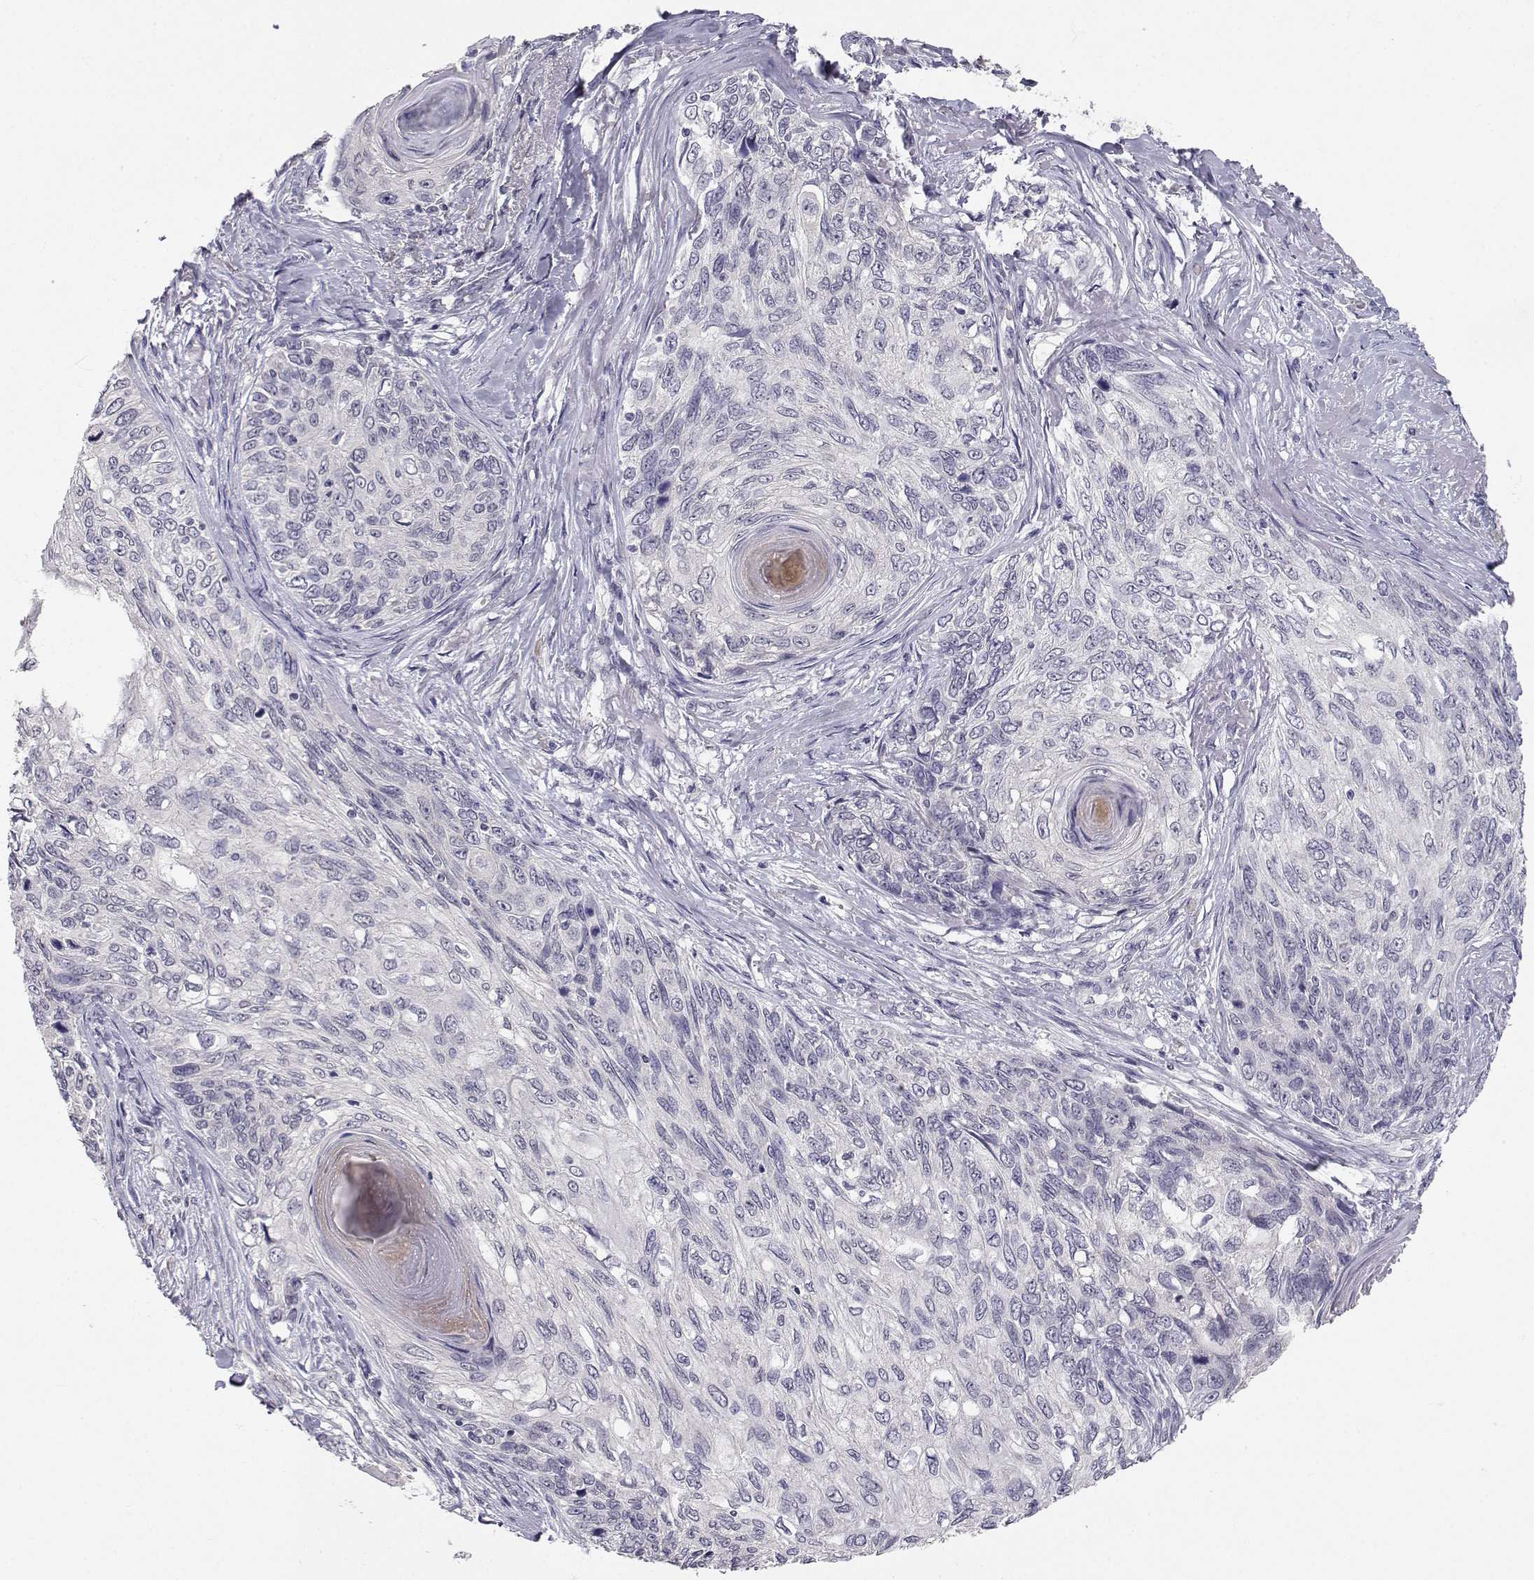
{"staining": {"intensity": "negative", "quantity": "none", "location": "none"}, "tissue": "skin cancer", "cell_type": "Tumor cells", "image_type": "cancer", "snomed": [{"axis": "morphology", "description": "Squamous cell carcinoma, NOS"}, {"axis": "topography", "description": "Skin"}], "caption": "The photomicrograph displays no significant expression in tumor cells of skin squamous cell carcinoma. Nuclei are stained in blue.", "gene": "SLC6A3", "patient": {"sex": "male", "age": 92}}